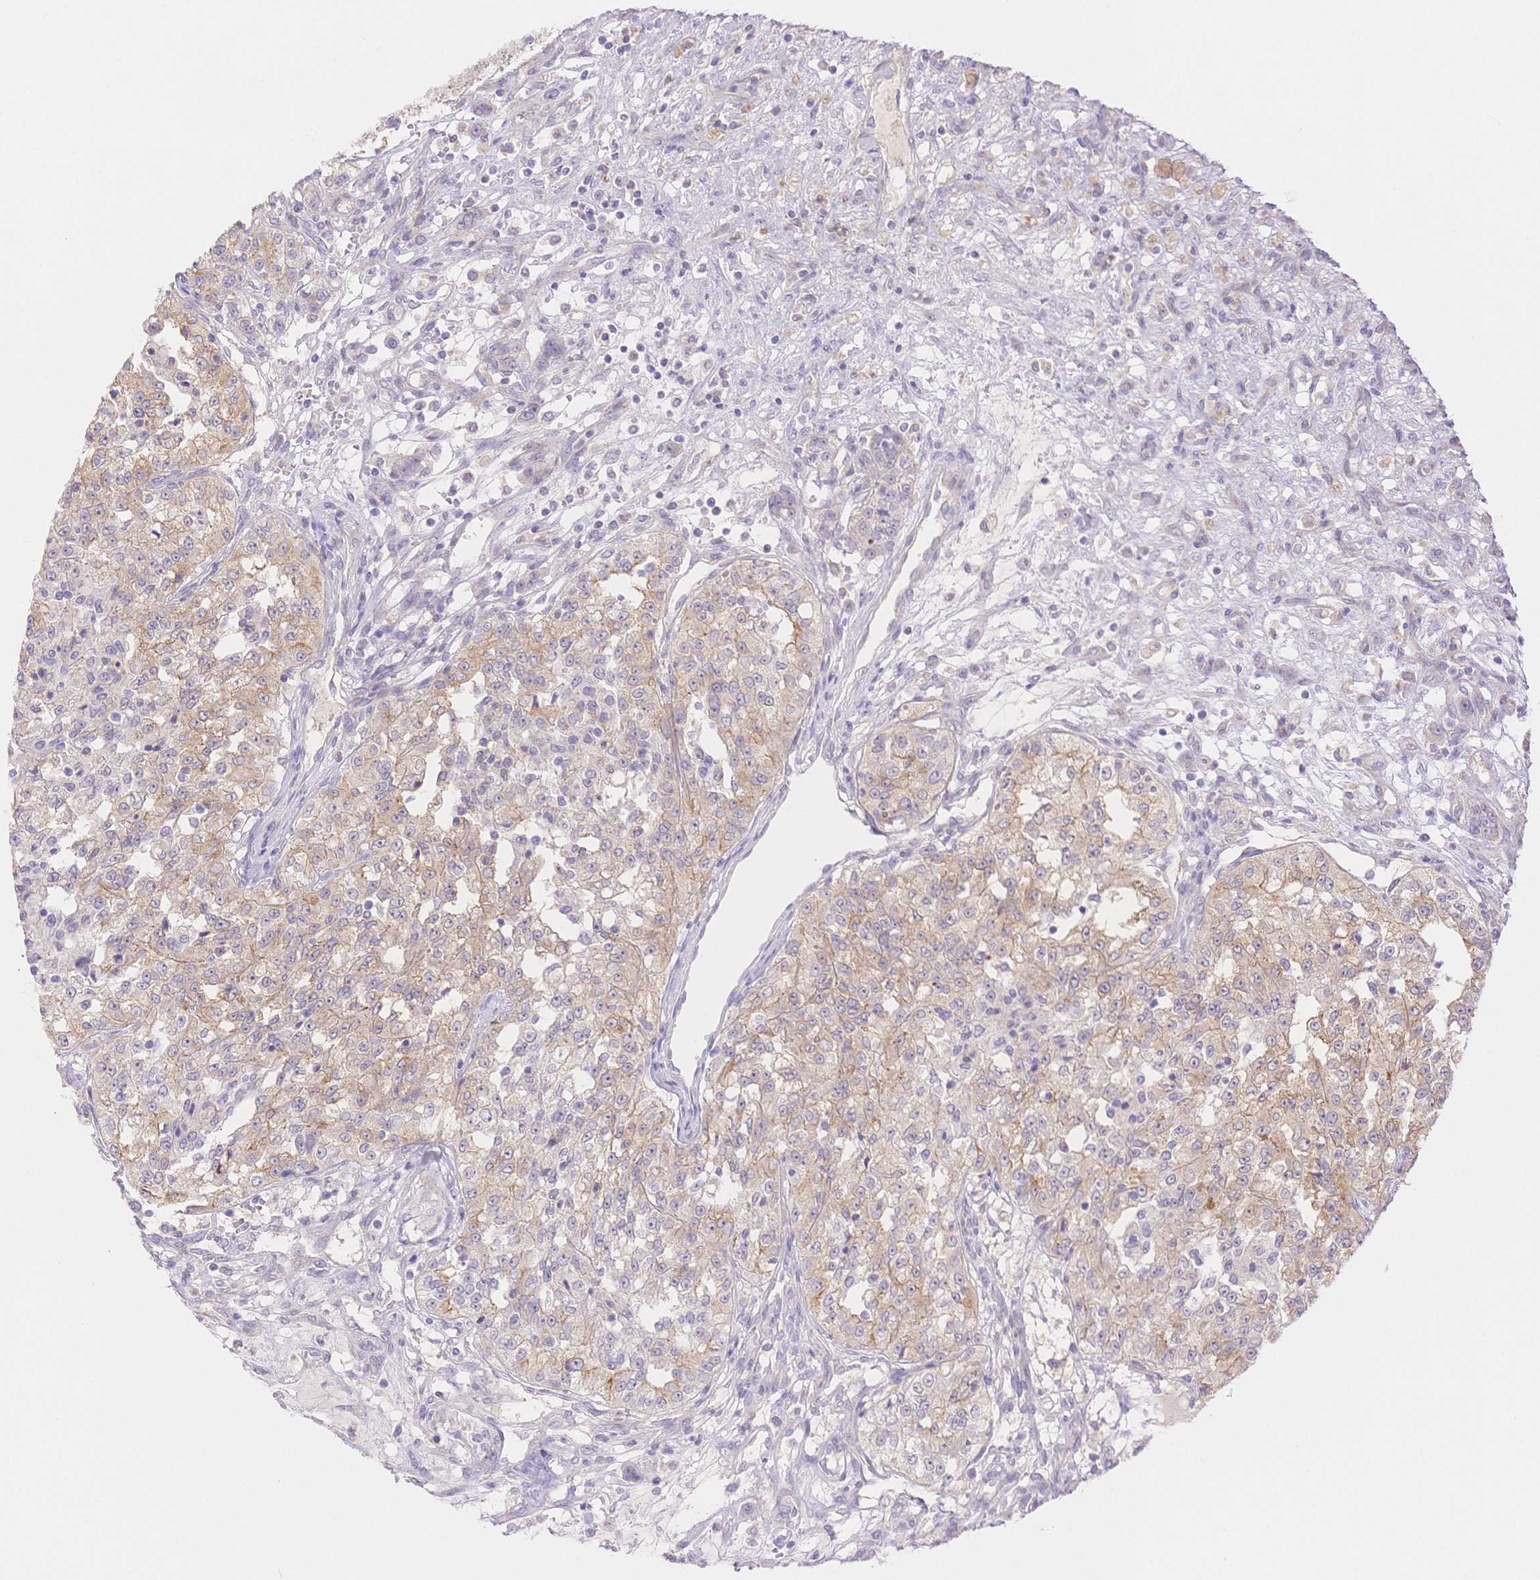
{"staining": {"intensity": "weak", "quantity": "25%-75%", "location": "cytoplasmic/membranous"}, "tissue": "renal cancer", "cell_type": "Tumor cells", "image_type": "cancer", "snomed": [{"axis": "morphology", "description": "Adenocarcinoma, NOS"}, {"axis": "topography", "description": "Kidney"}], "caption": "The image reveals a brown stain indicating the presence of a protein in the cytoplasmic/membranous of tumor cells in renal cancer (adenocarcinoma). Nuclei are stained in blue.", "gene": "WDR54", "patient": {"sex": "female", "age": 63}}